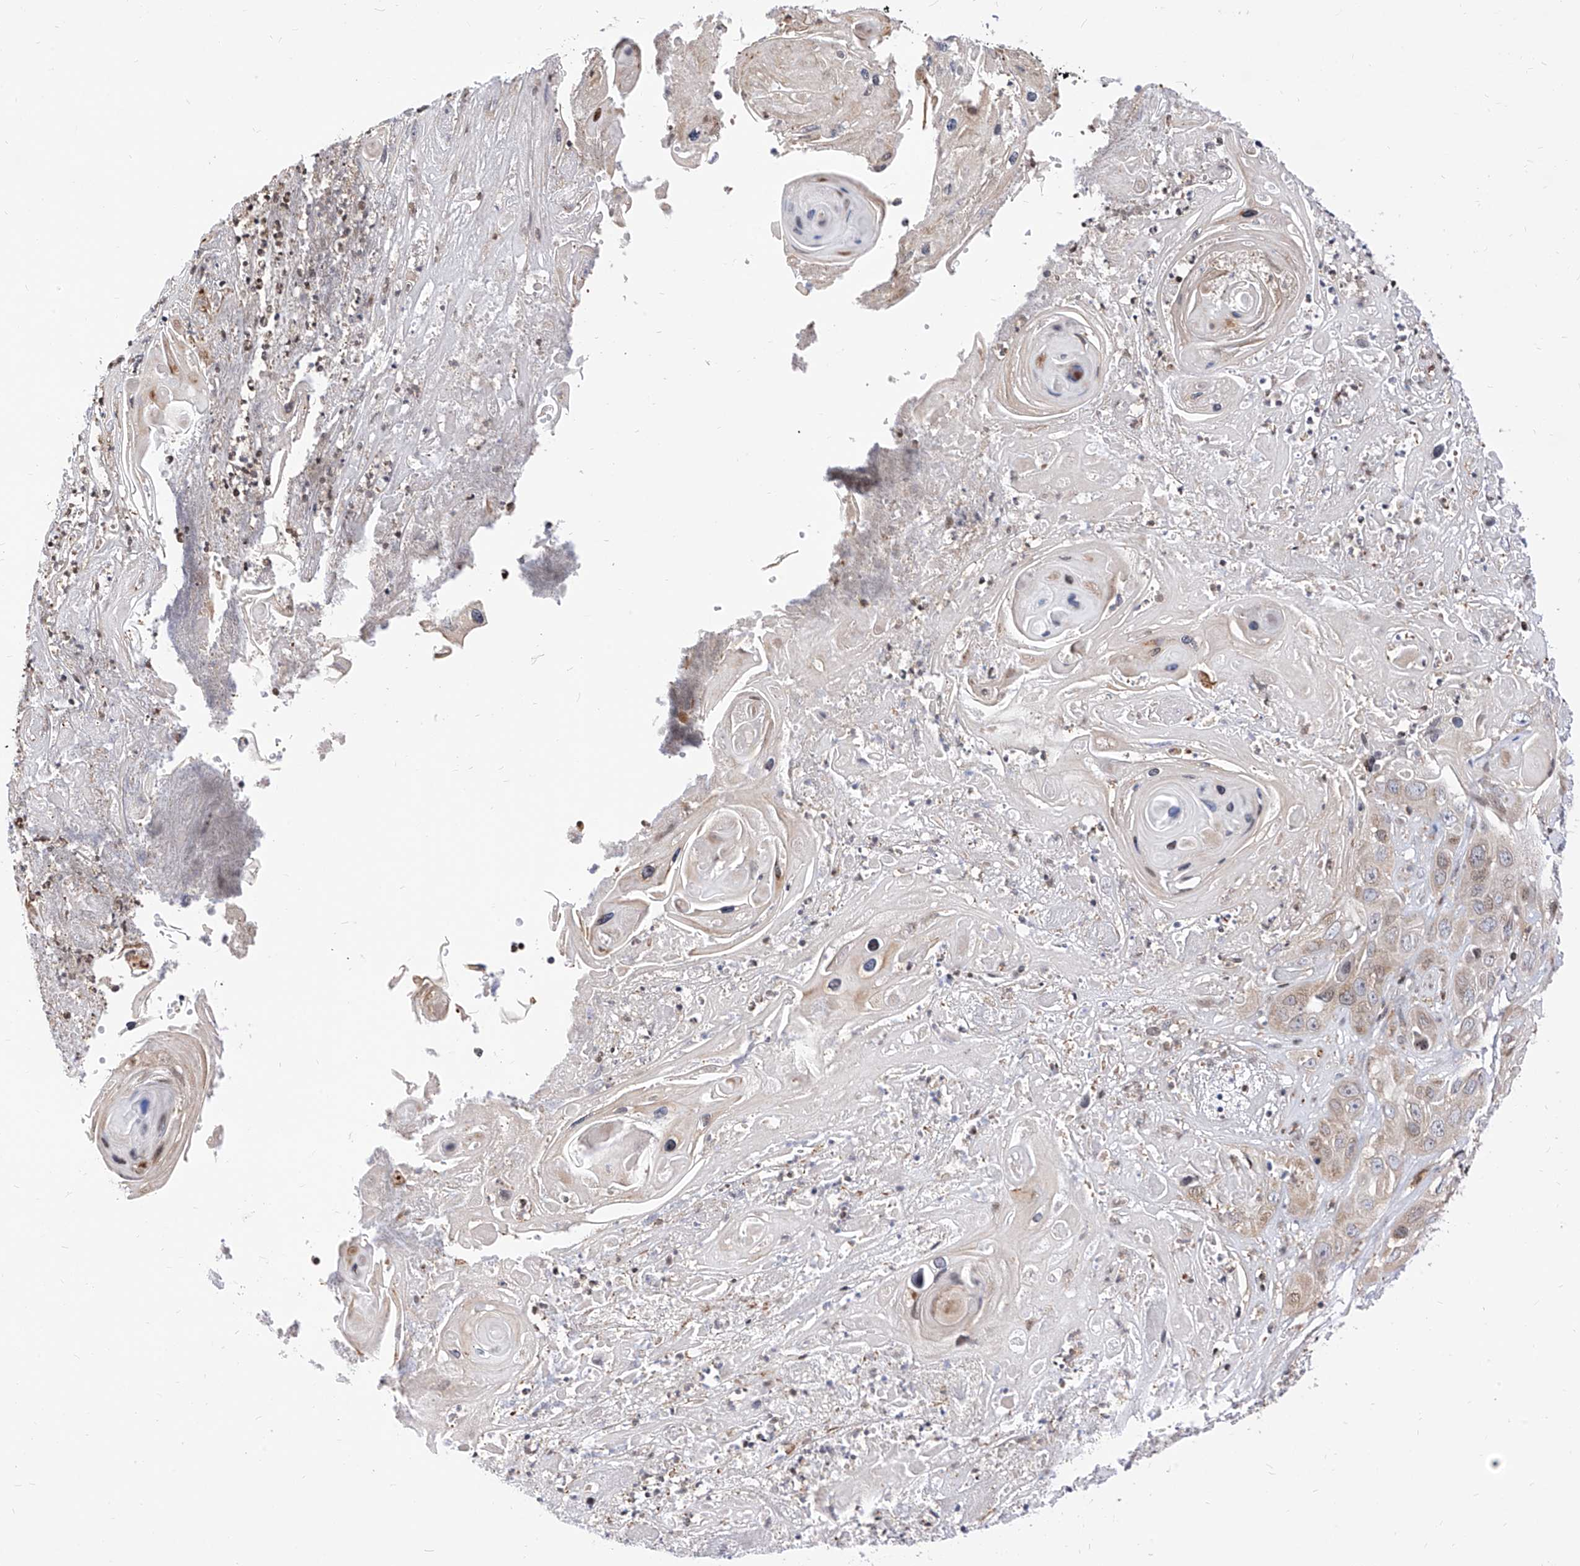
{"staining": {"intensity": "weak", "quantity": "25%-75%", "location": "cytoplasmic/membranous"}, "tissue": "skin cancer", "cell_type": "Tumor cells", "image_type": "cancer", "snomed": [{"axis": "morphology", "description": "Squamous cell carcinoma, NOS"}, {"axis": "topography", "description": "Skin"}], "caption": "High-power microscopy captured an immunohistochemistry micrograph of skin squamous cell carcinoma, revealing weak cytoplasmic/membranous staining in approximately 25%-75% of tumor cells.", "gene": "TTLL8", "patient": {"sex": "male", "age": 55}}